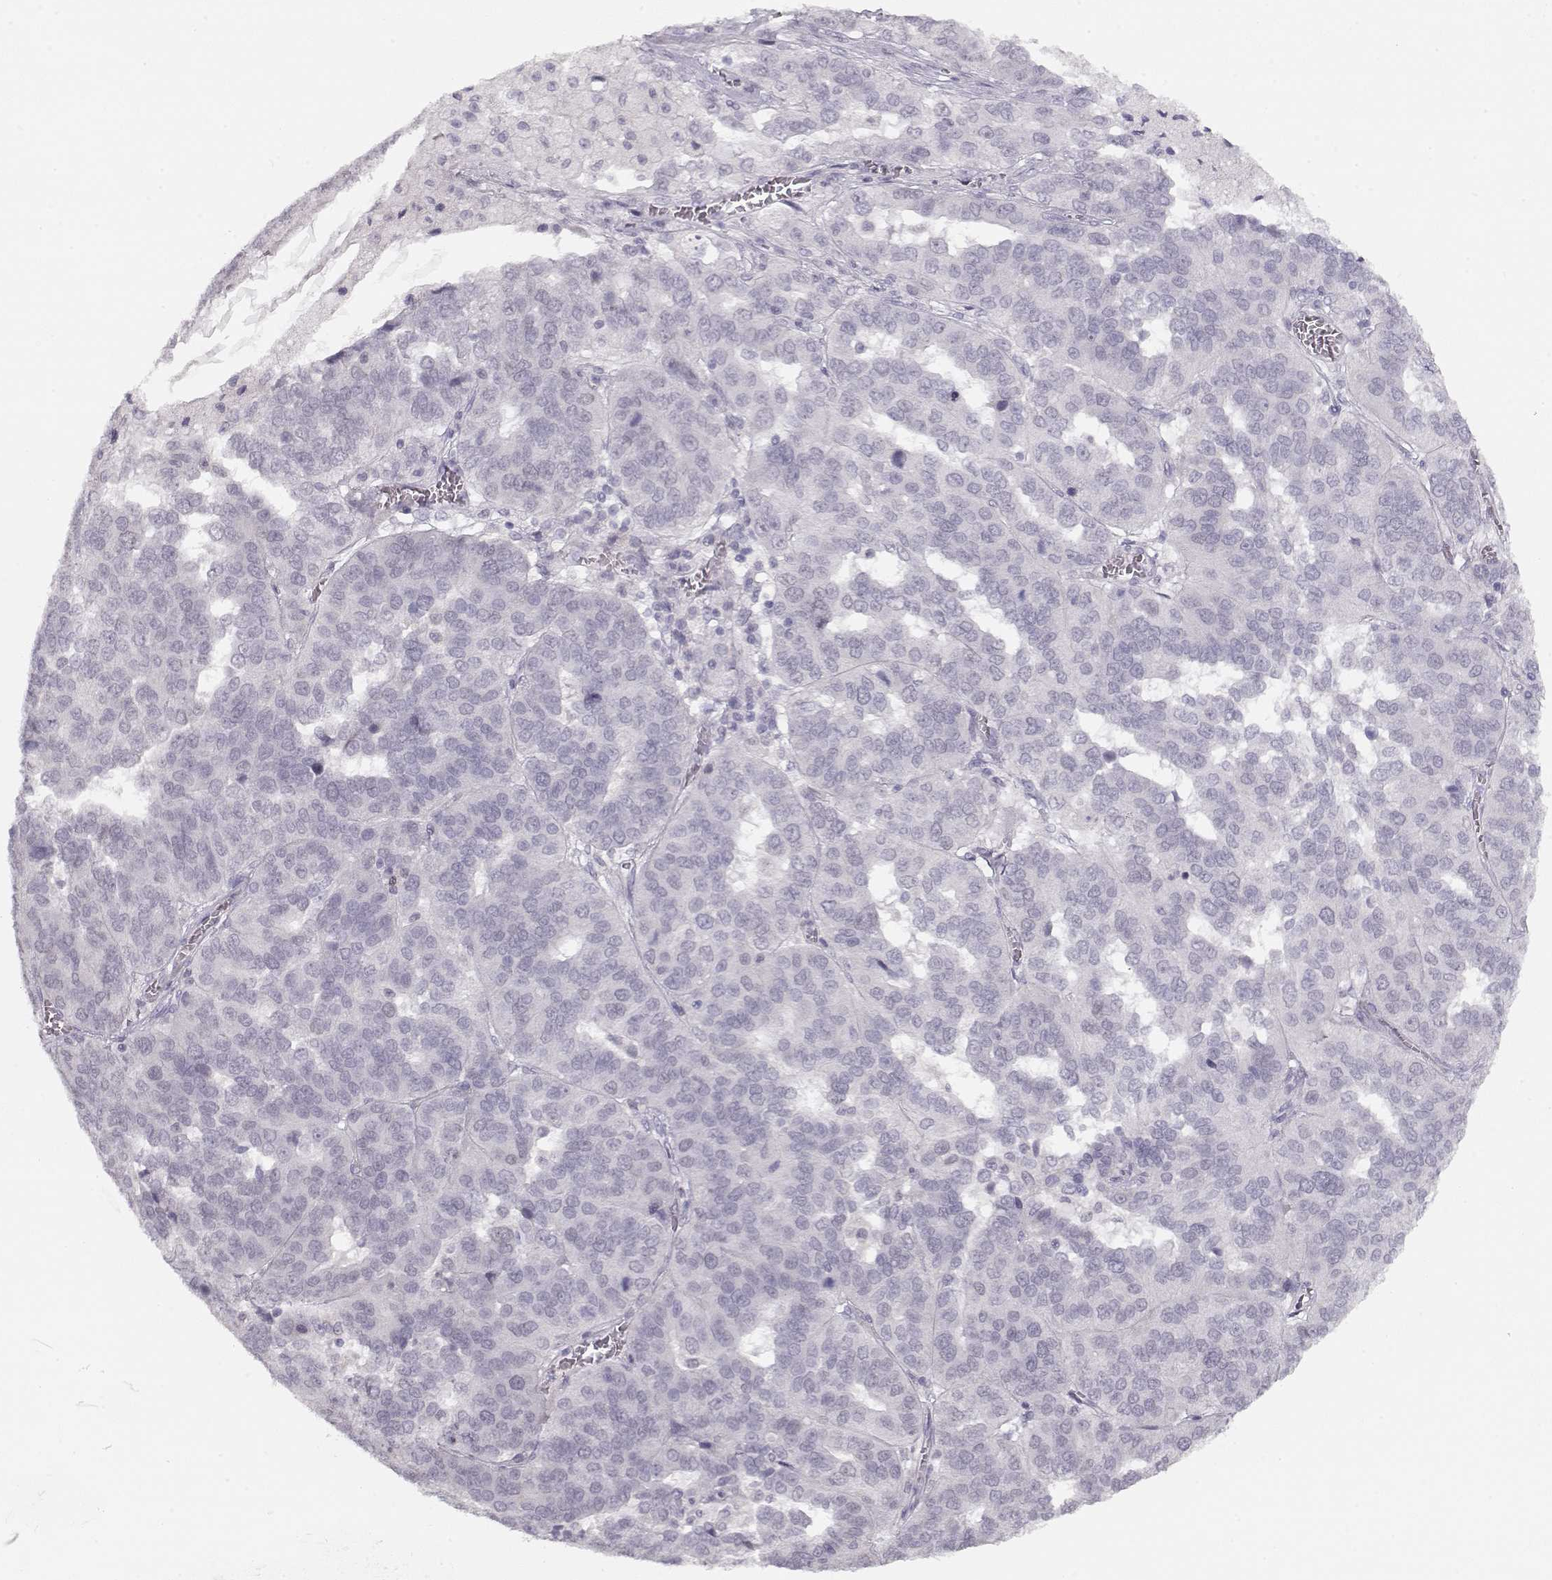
{"staining": {"intensity": "negative", "quantity": "none", "location": "none"}, "tissue": "ovarian cancer", "cell_type": "Tumor cells", "image_type": "cancer", "snomed": [{"axis": "morphology", "description": "Carcinoma, endometroid"}, {"axis": "topography", "description": "Soft tissue"}, {"axis": "topography", "description": "Ovary"}], "caption": "A photomicrograph of ovarian cancer (endometroid carcinoma) stained for a protein displays no brown staining in tumor cells.", "gene": "IMPG1", "patient": {"sex": "female", "age": 52}}